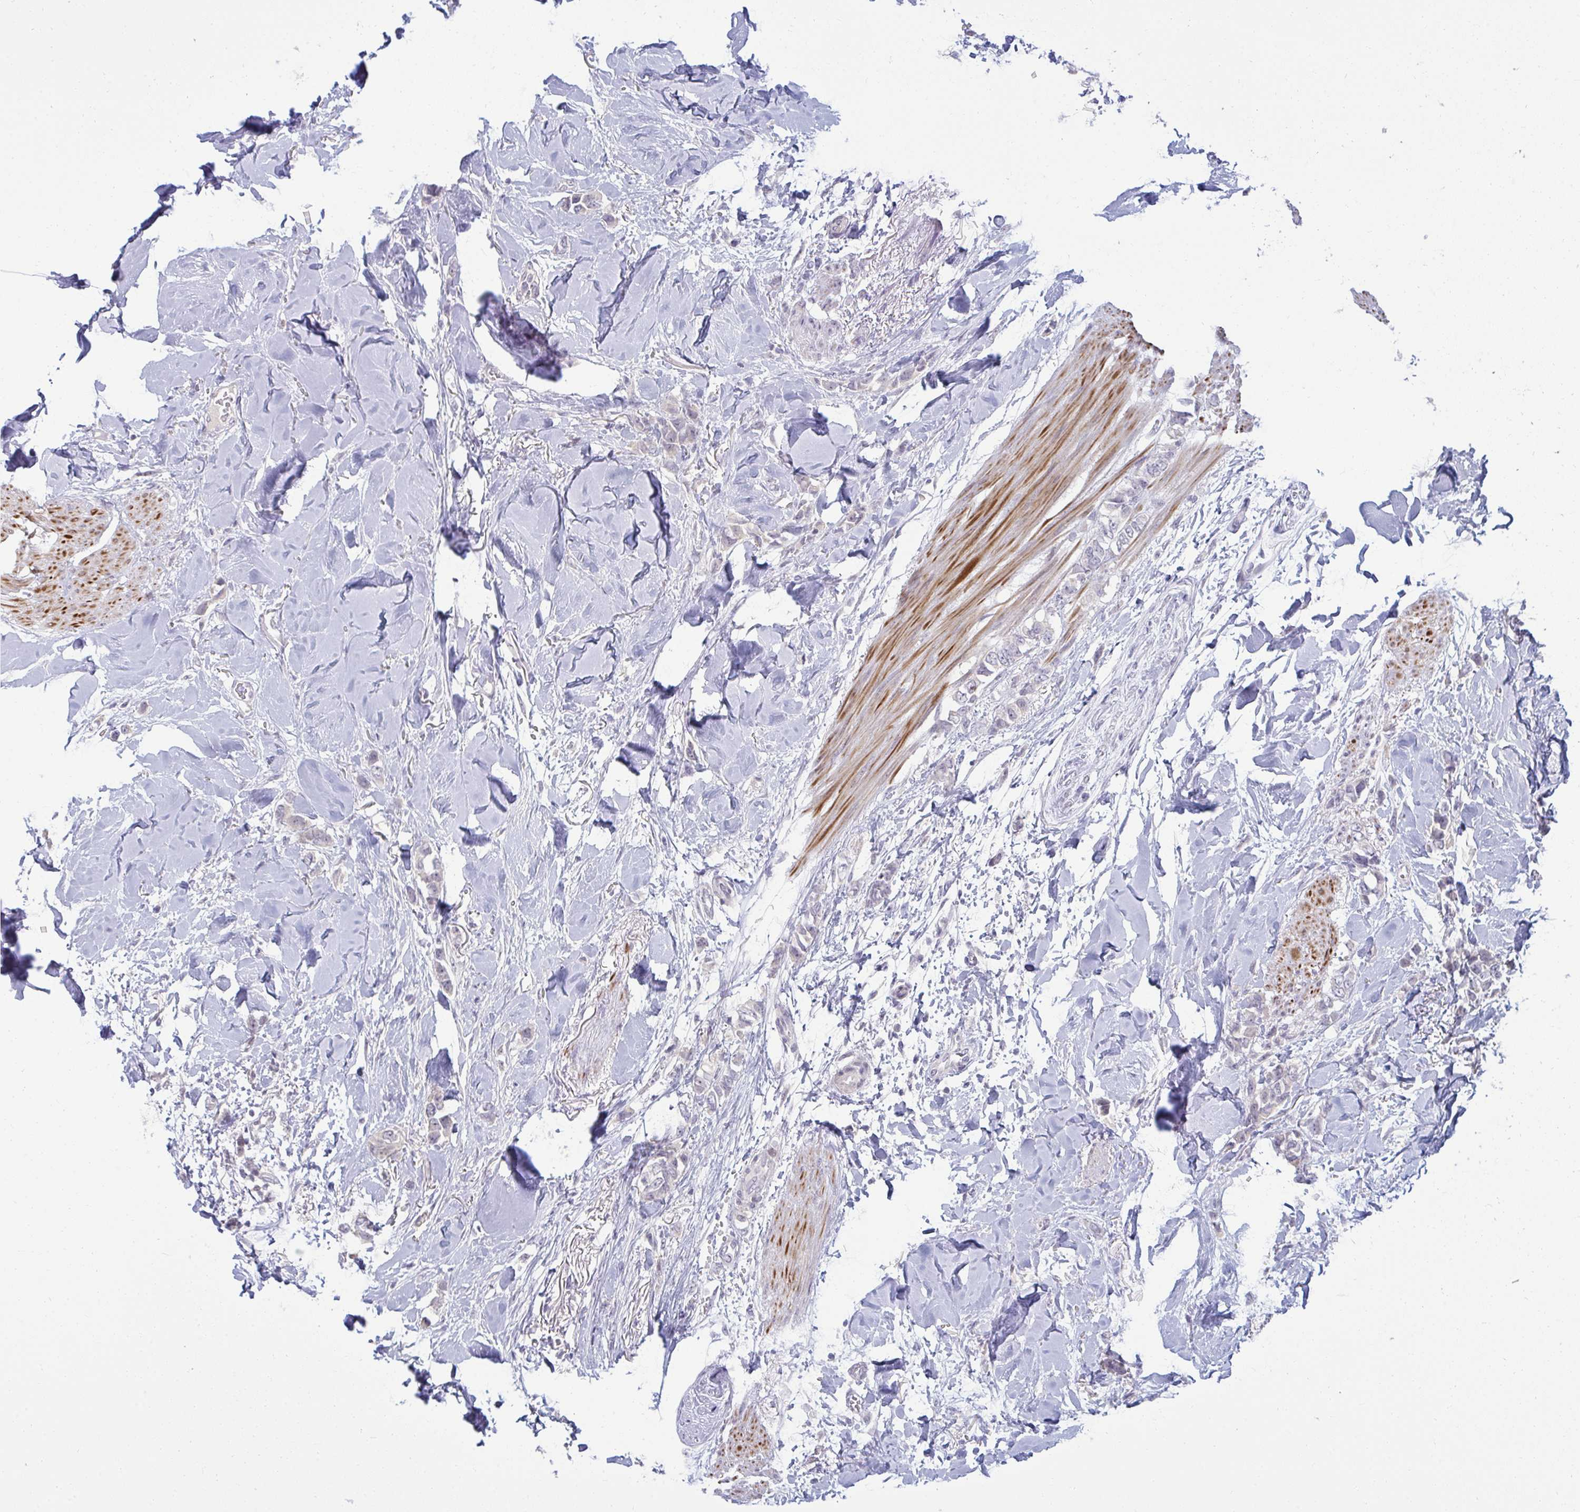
{"staining": {"intensity": "negative", "quantity": "none", "location": "none"}, "tissue": "breast cancer", "cell_type": "Tumor cells", "image_type": "cancer", "snomed": [{"axis": "morphology", "description": "Lobular carcinoma"}, {"axis": "topography", "description": "Breast"}], "caption": "Tumor cells show no significant expression in lobular carcinoma (breast). Brightfield microscopy of immunohistochemistry stained with DAB (brown) and hematoxylin (blue), captured at high magnification.", "gene": "RNASEH1", "patient": {"sex": "female", "age": 91}}